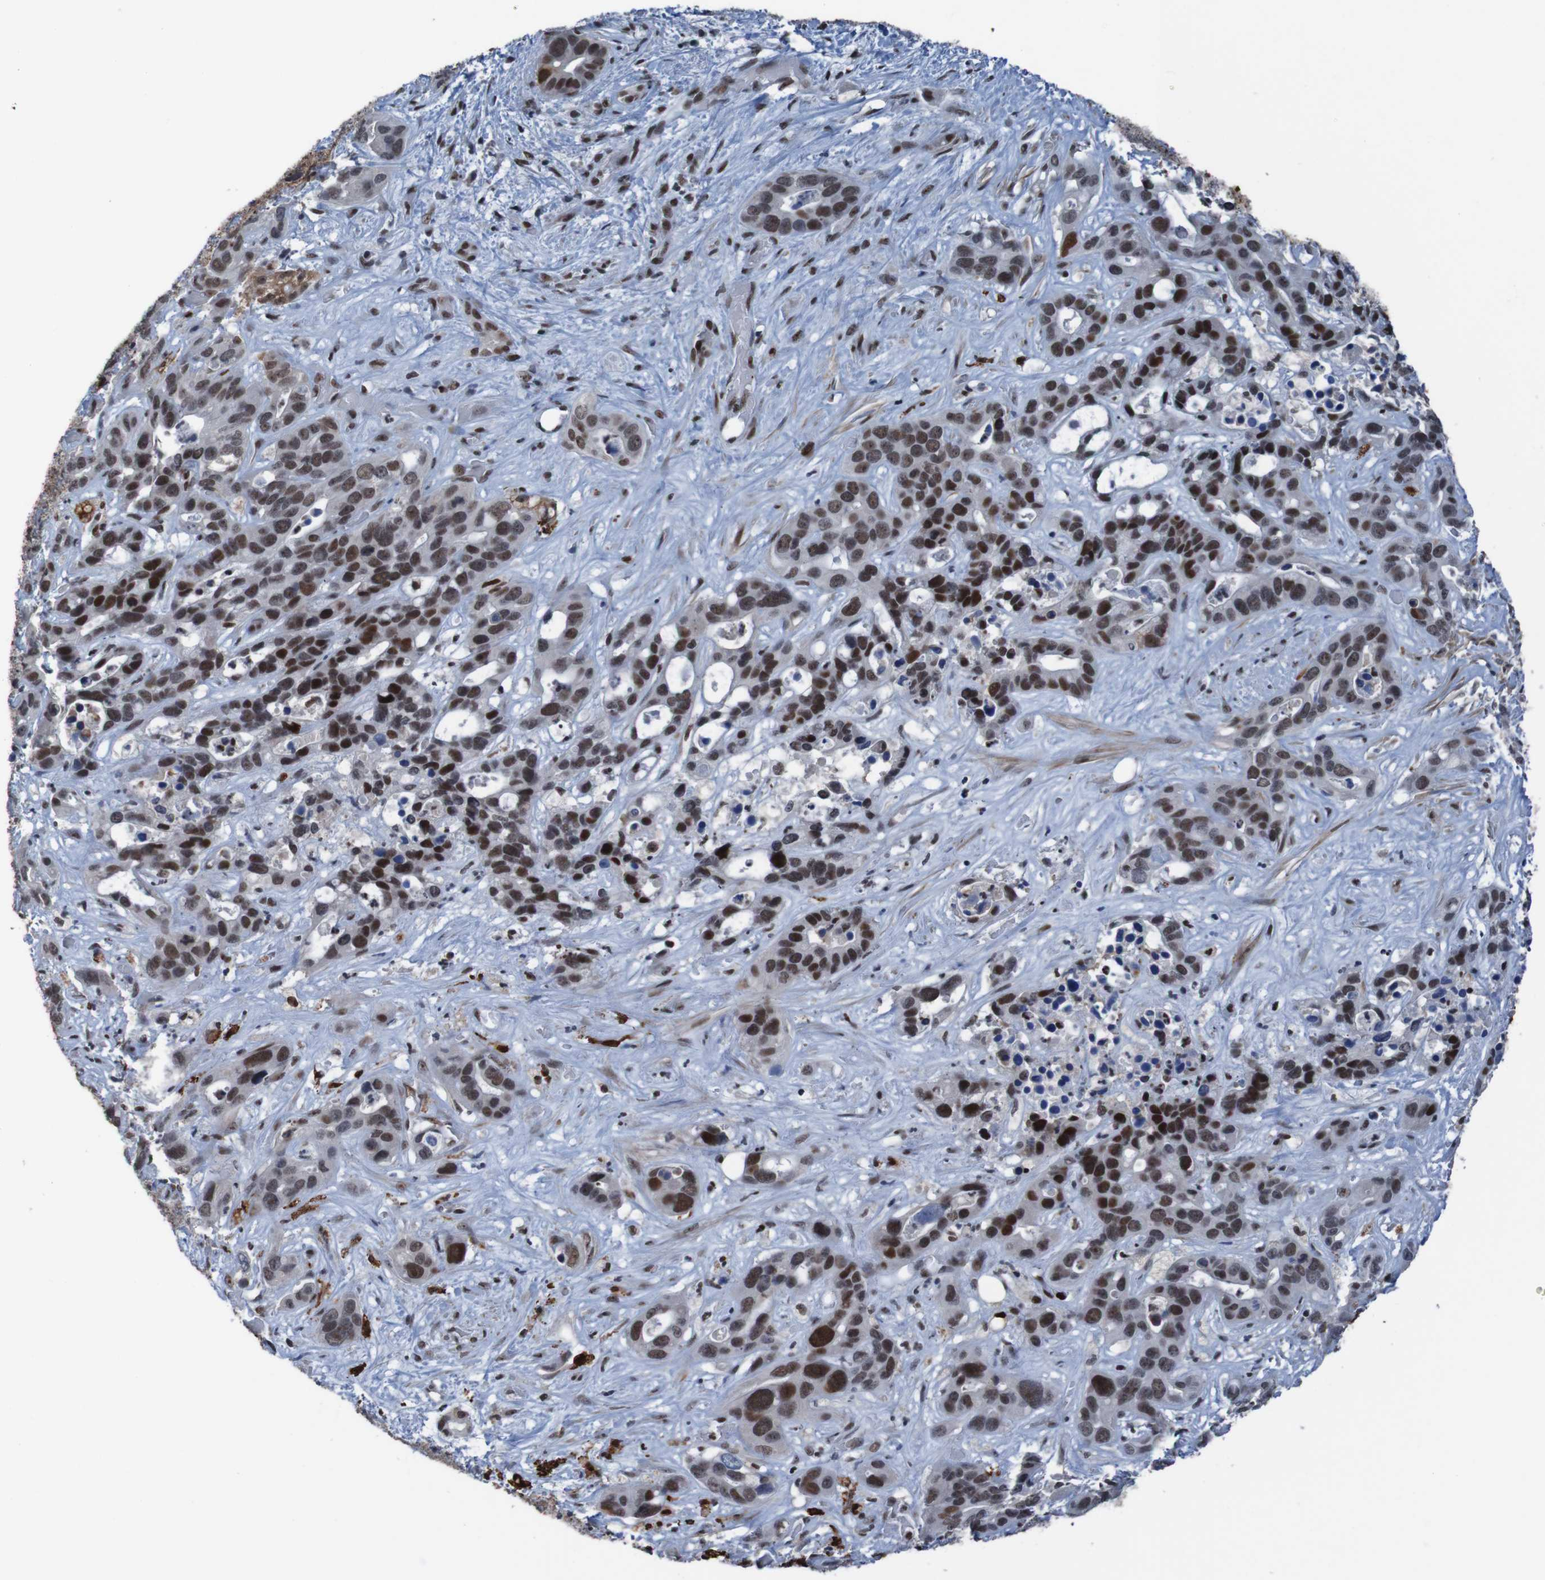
{"staining": {"intensity": "strong", "quantity": ">75%", "location": "nuclear"}, "tissue": "liver cancer", "cell_type": "Tumor cells", "image_type": "cancer", "snomed": [{"axis": "morphology", "description": "Cholangiocarcinoma"}, {"axis": "topography", "description": "Liver"}], "caption": "IHC histopathology image of neoplastic tissue: liver cancer (cholangiocarcinoma) stained using immunohistochemistry reveals high levels of strong protein expression localized specifically in the nuclear of tumor cells, appearing as a nuclear brown color.", "gene": "PHF2", "patient": {"sex": "female", "age": 65}}